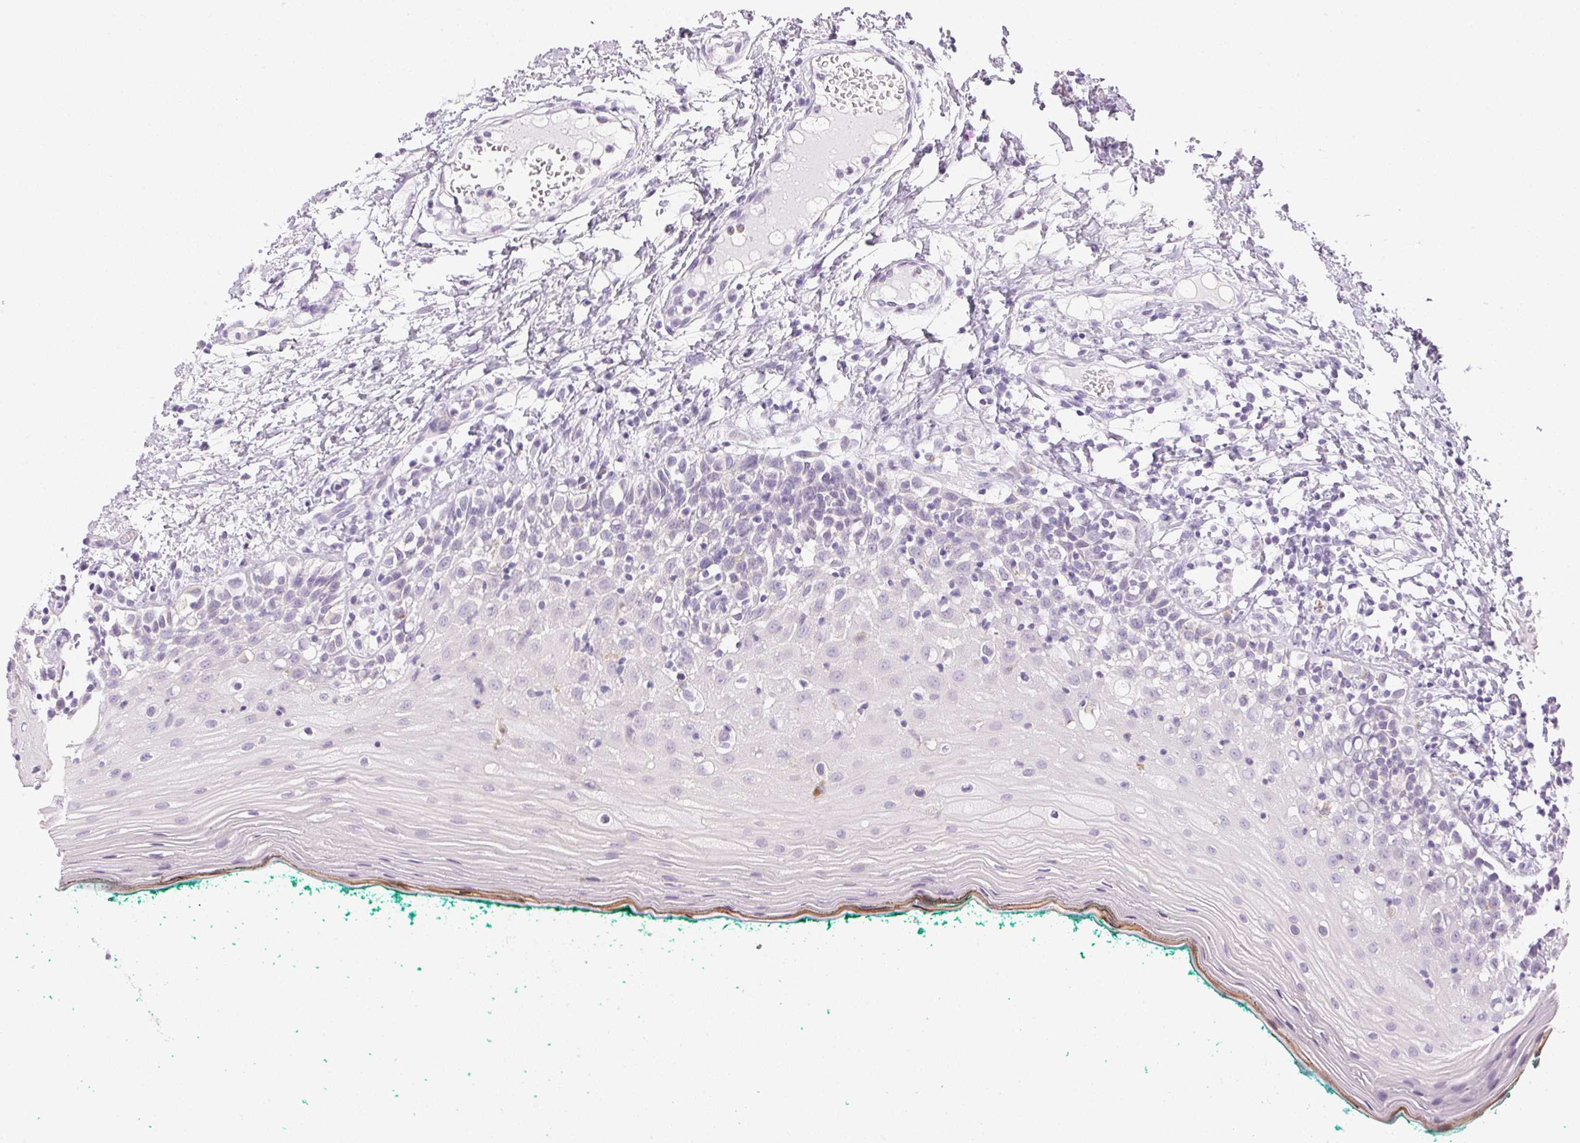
{"staining": {"intensity": "negative", "quantity": "none", "location": "none"}, "tissue": "oral mucosa", "cell_type": "Squamous epithelial cells", "image_type": "normal", "snomed": [{"axis": "morphology", "description": "Normal tissue, NOS"}, {"axis": "topography", "description": "Oral tissue"}], "caption": "DAB (3,3'-diaminobenzidine) immunohistochemical staining of unremarkable oral mucosa reveals no significant positivity in squamous epithelial cells.", "gene": "IGFBP1", "patient": {"sex": "female", "age": 83}}